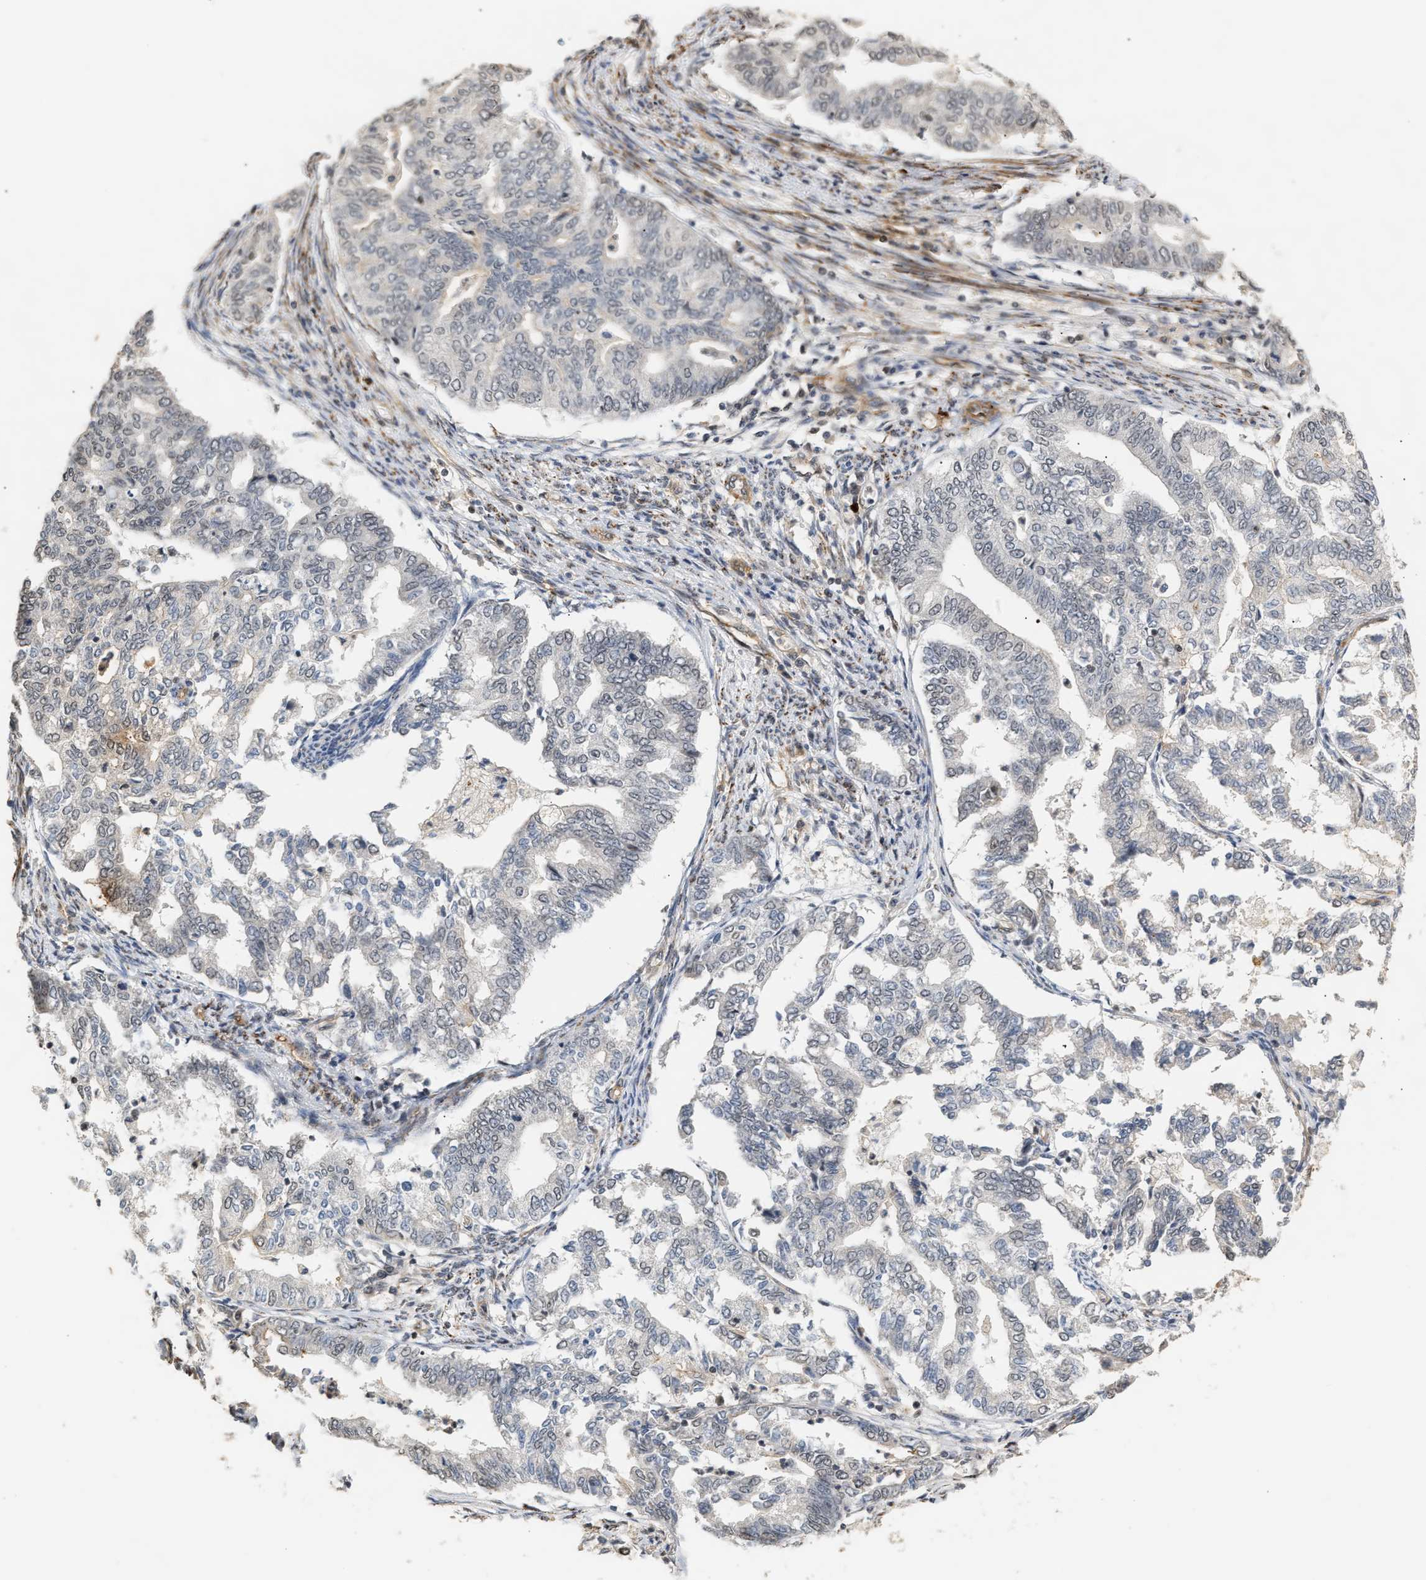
{"staining": {"intensity": "negative", "quantity": "none", "location": "none"}, "tissue": "endometrial cancer", "cell_type": "Tumor cells", "image_type": "cancer", "snomed": [{"axis": "morphology", "description": "Adenocarcinoma, NOS"}, {"axis": "topography", "description": "Endometrium"}], "caption": "Immunohistochemical staining of human endometrial cancer (adenocarcinoma) exhibits no significant staining in tumor cells.", "gene": "PLXND1", "patient": {"sex": "female", "age": 79}}